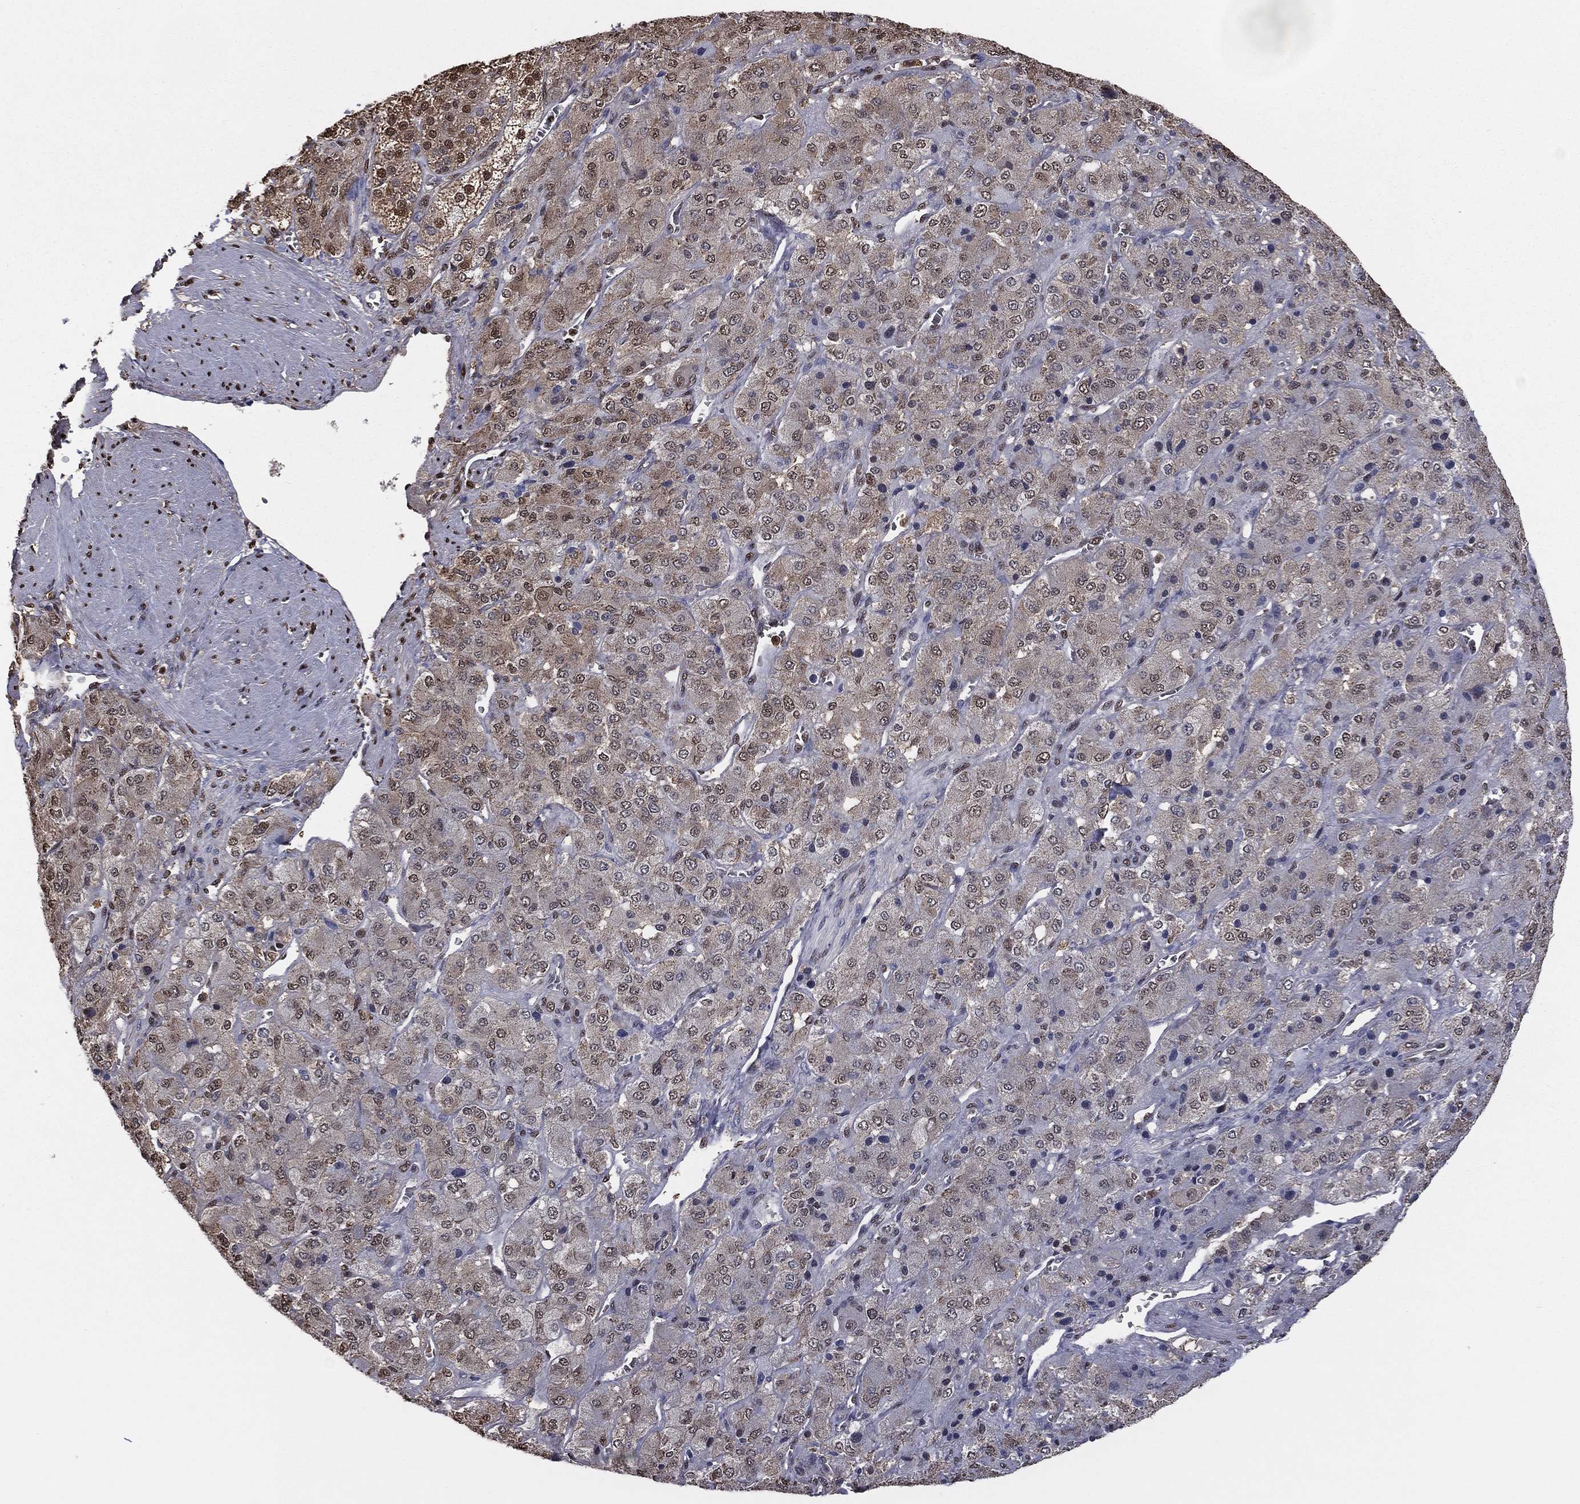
{"staining": {"intensity": "moderate", "quantity": "25%-75%", "location": "nuclear"}, "tissue": "adrenal gland", "cell_type": "Glandular cells", "image_type": "normal", "snomed": [{"axis": "morphology", "description": "Normal tissue, NOS"}, {"axis": "topography", "description": "Adrenal gland"}], "caption": "Moderate nuclear positivity is present in approximately 25%-75% of glandular cells in unremarkable adrenal gland. (DAB = brown stain, brightfield microscopy at high magnification).", "gene": "GAPDH", "patient": {"sex": "female", "age": 60}}